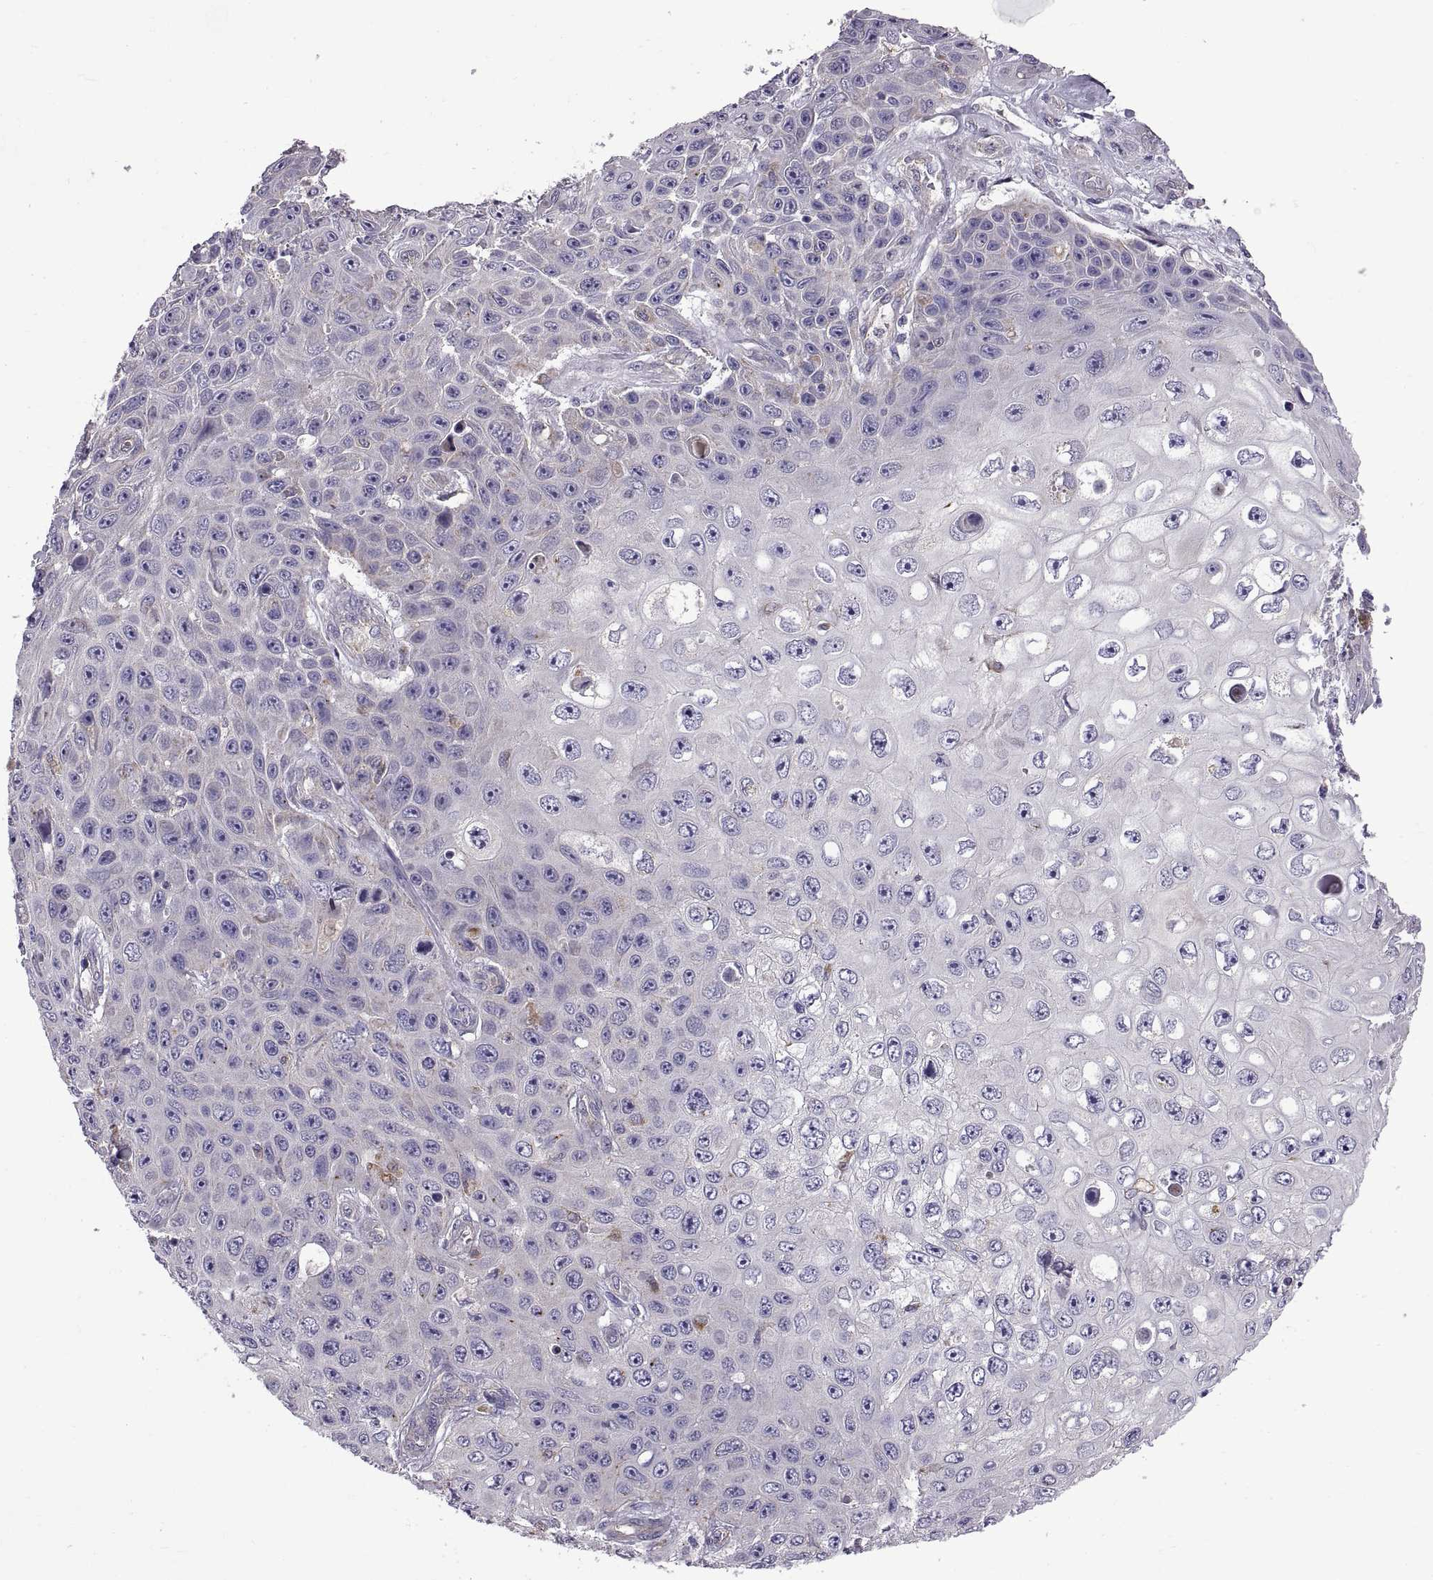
{"staining": {"intensity": "negative", "quantity": "none", "location": "none"}, "tissue": "skin cancer", "cell_type": "Tumor cells", "image_type": "cancer", "snomed": [{"axis": "morphology", "description": "Squamous cell carcinoma, NOS"}, {"axis": "topography", "description": "Skin"}], "caption": "Tumor cells are negative for brown protein staining in skin cancer.", "gene": "ARSL", "patient": {"sex": "male", "age": 82}}